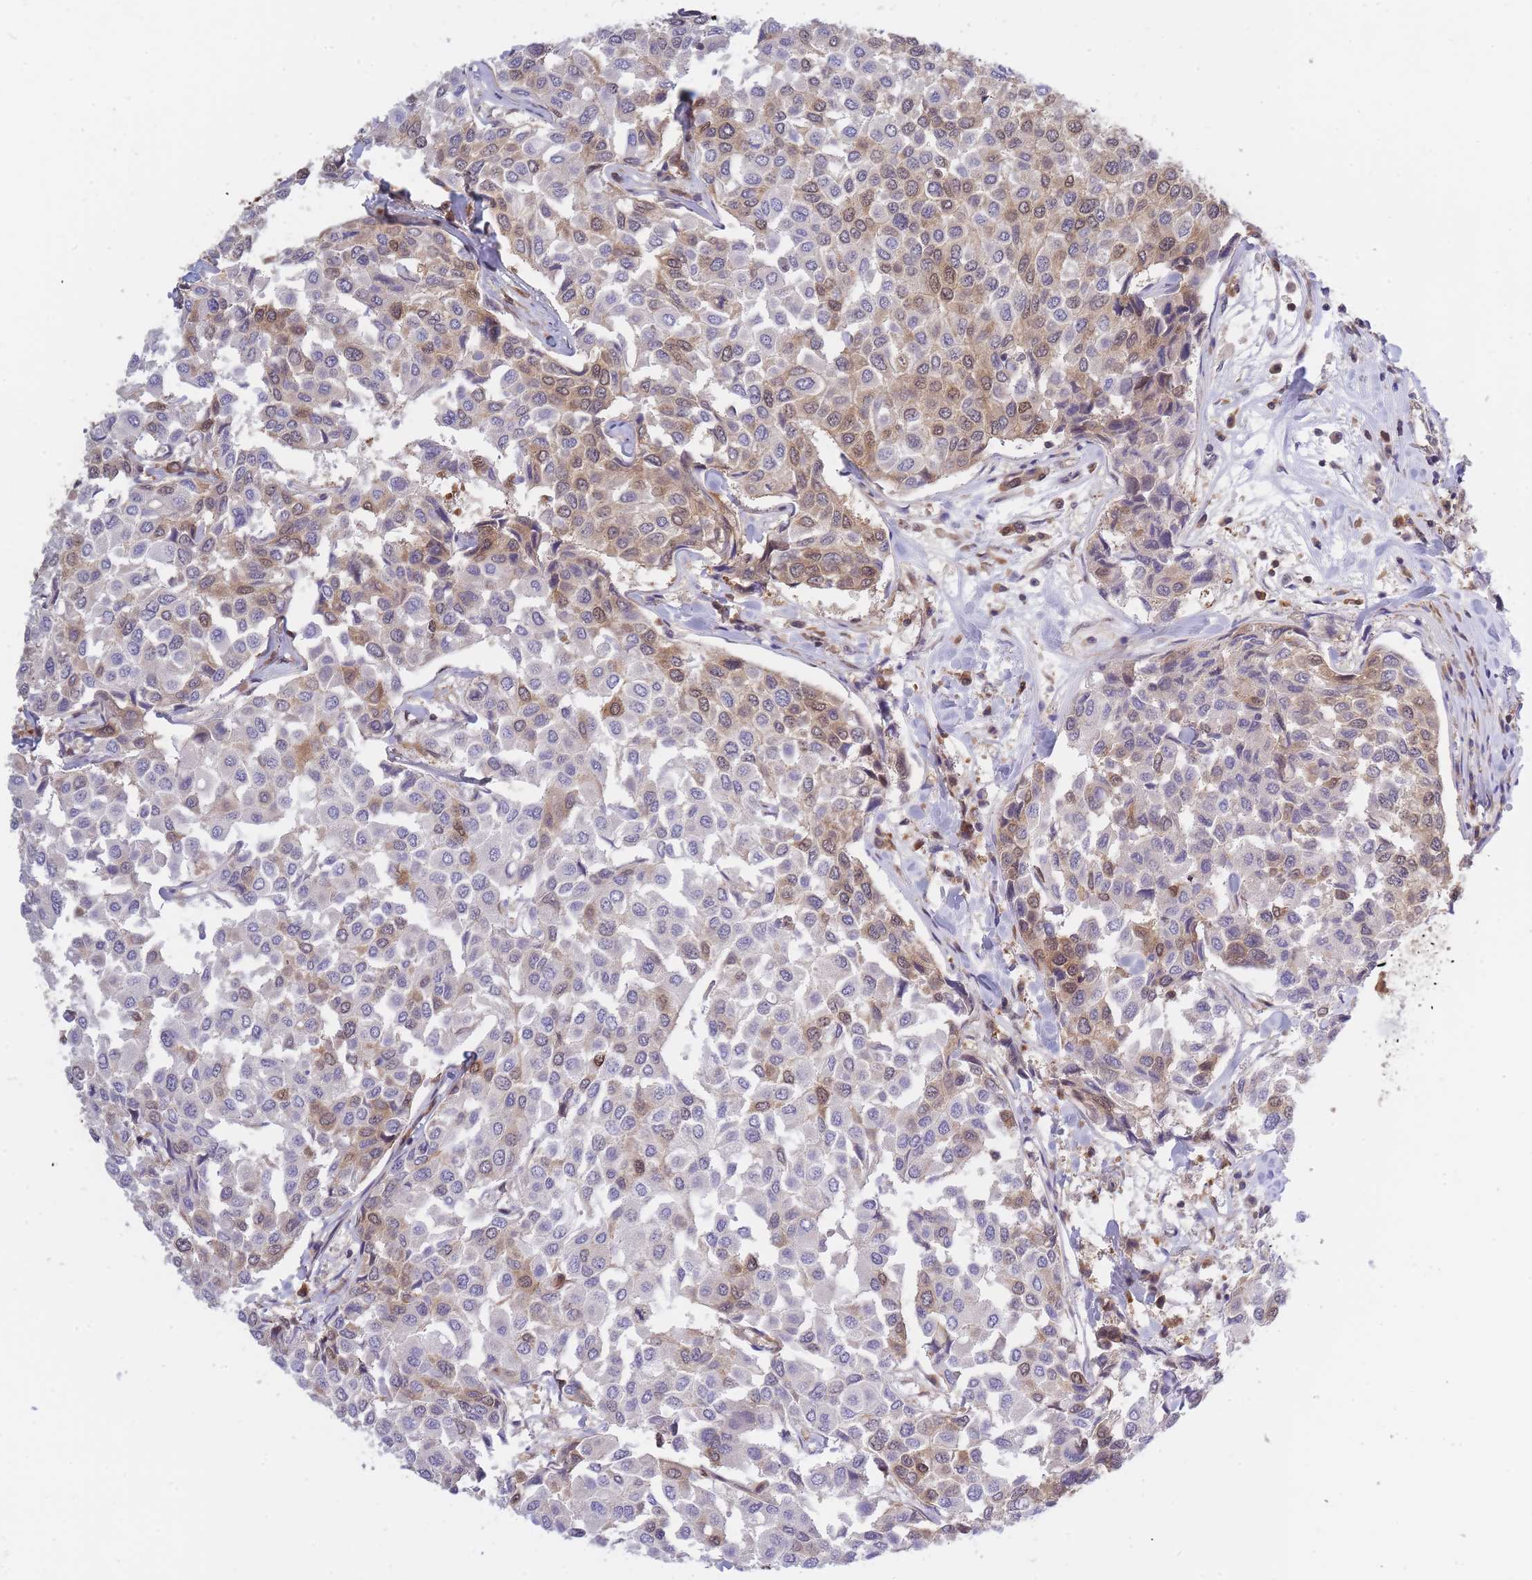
{"staining": {"intensity": "weak", "quantity": "25%-75%", "location": "cytoplasmic/membranous"}, "tissue": "breast cancer", "cell_type": "Tumor cells", "image_type": "cancer", "snomed": [{"axis": "morphology", "description": "Duct carcinoma"}, {"axis": "topography", "description": "Breast"}], "caption": "Protein positivity by IHC shows weak cytoplasmic/membranous positivity in approximately 25%-75% of tumor cells in invasive ductal carcinoma (breast).", "gene": "NSFL1C", "patient": {"sex": "female", "age": 55}}